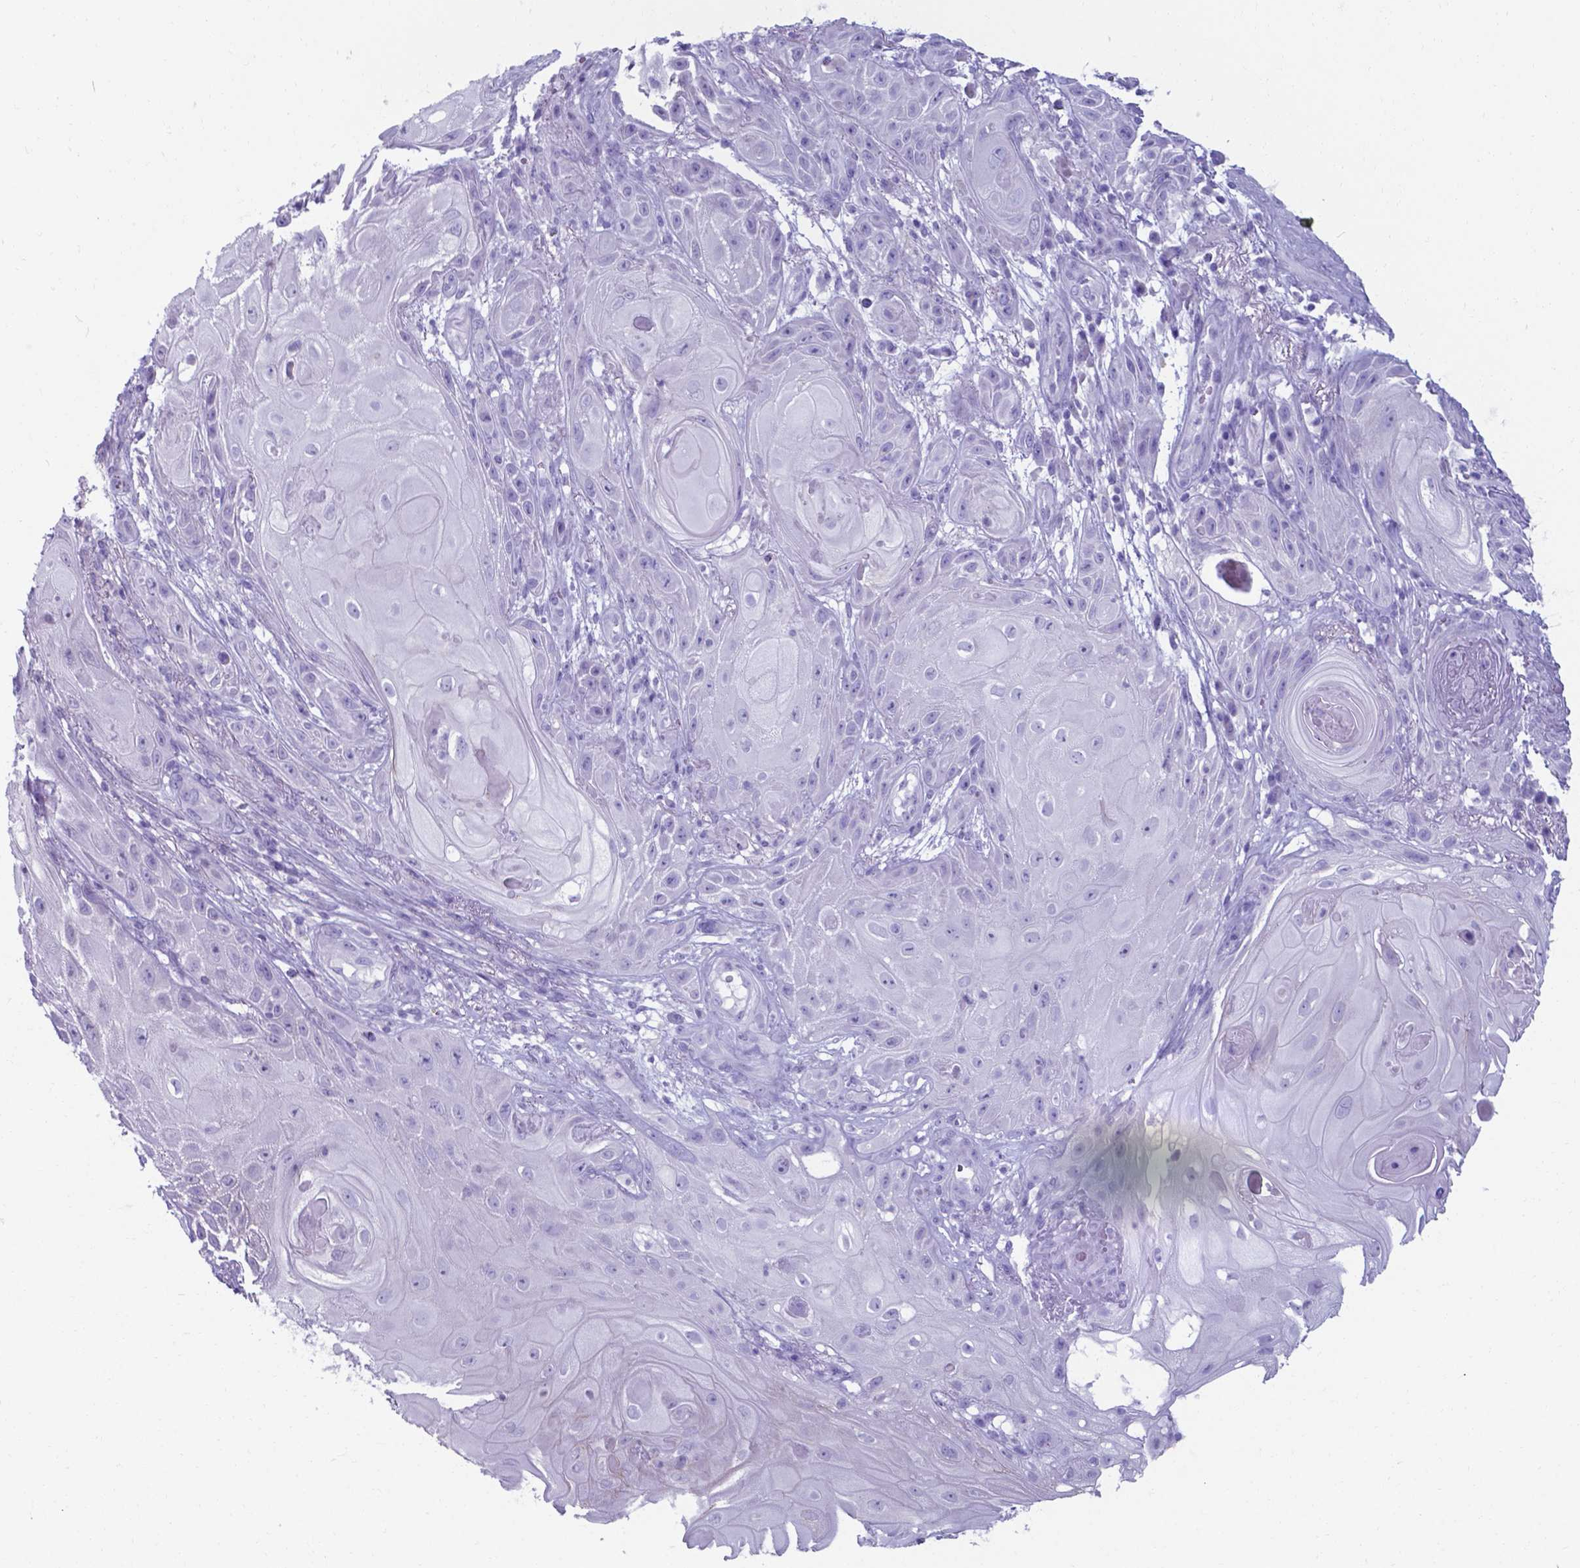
{"staining": {"intensity": "negative", "quantity": "none", "location": "none"}, "tissue": "skin cancer", "cell_type": "Tumor cells", "image_type": "cancer", "snomed": [{"axis": "morphology", "description": "Squamous cell carcinoma, NOS"}, {"axis": "topography", "description": "Skin"}], "caption": "Immunohistochemistry photomicrograph of neoplastic tissue: skin cancer (squamous cell carcinoma) stained with DAB (3,3'-diaminobenzidine) shows no significant protein expression in tumor cells.", "gene": "AP5B1", "patient": {"sex": "male", "age": 62}}